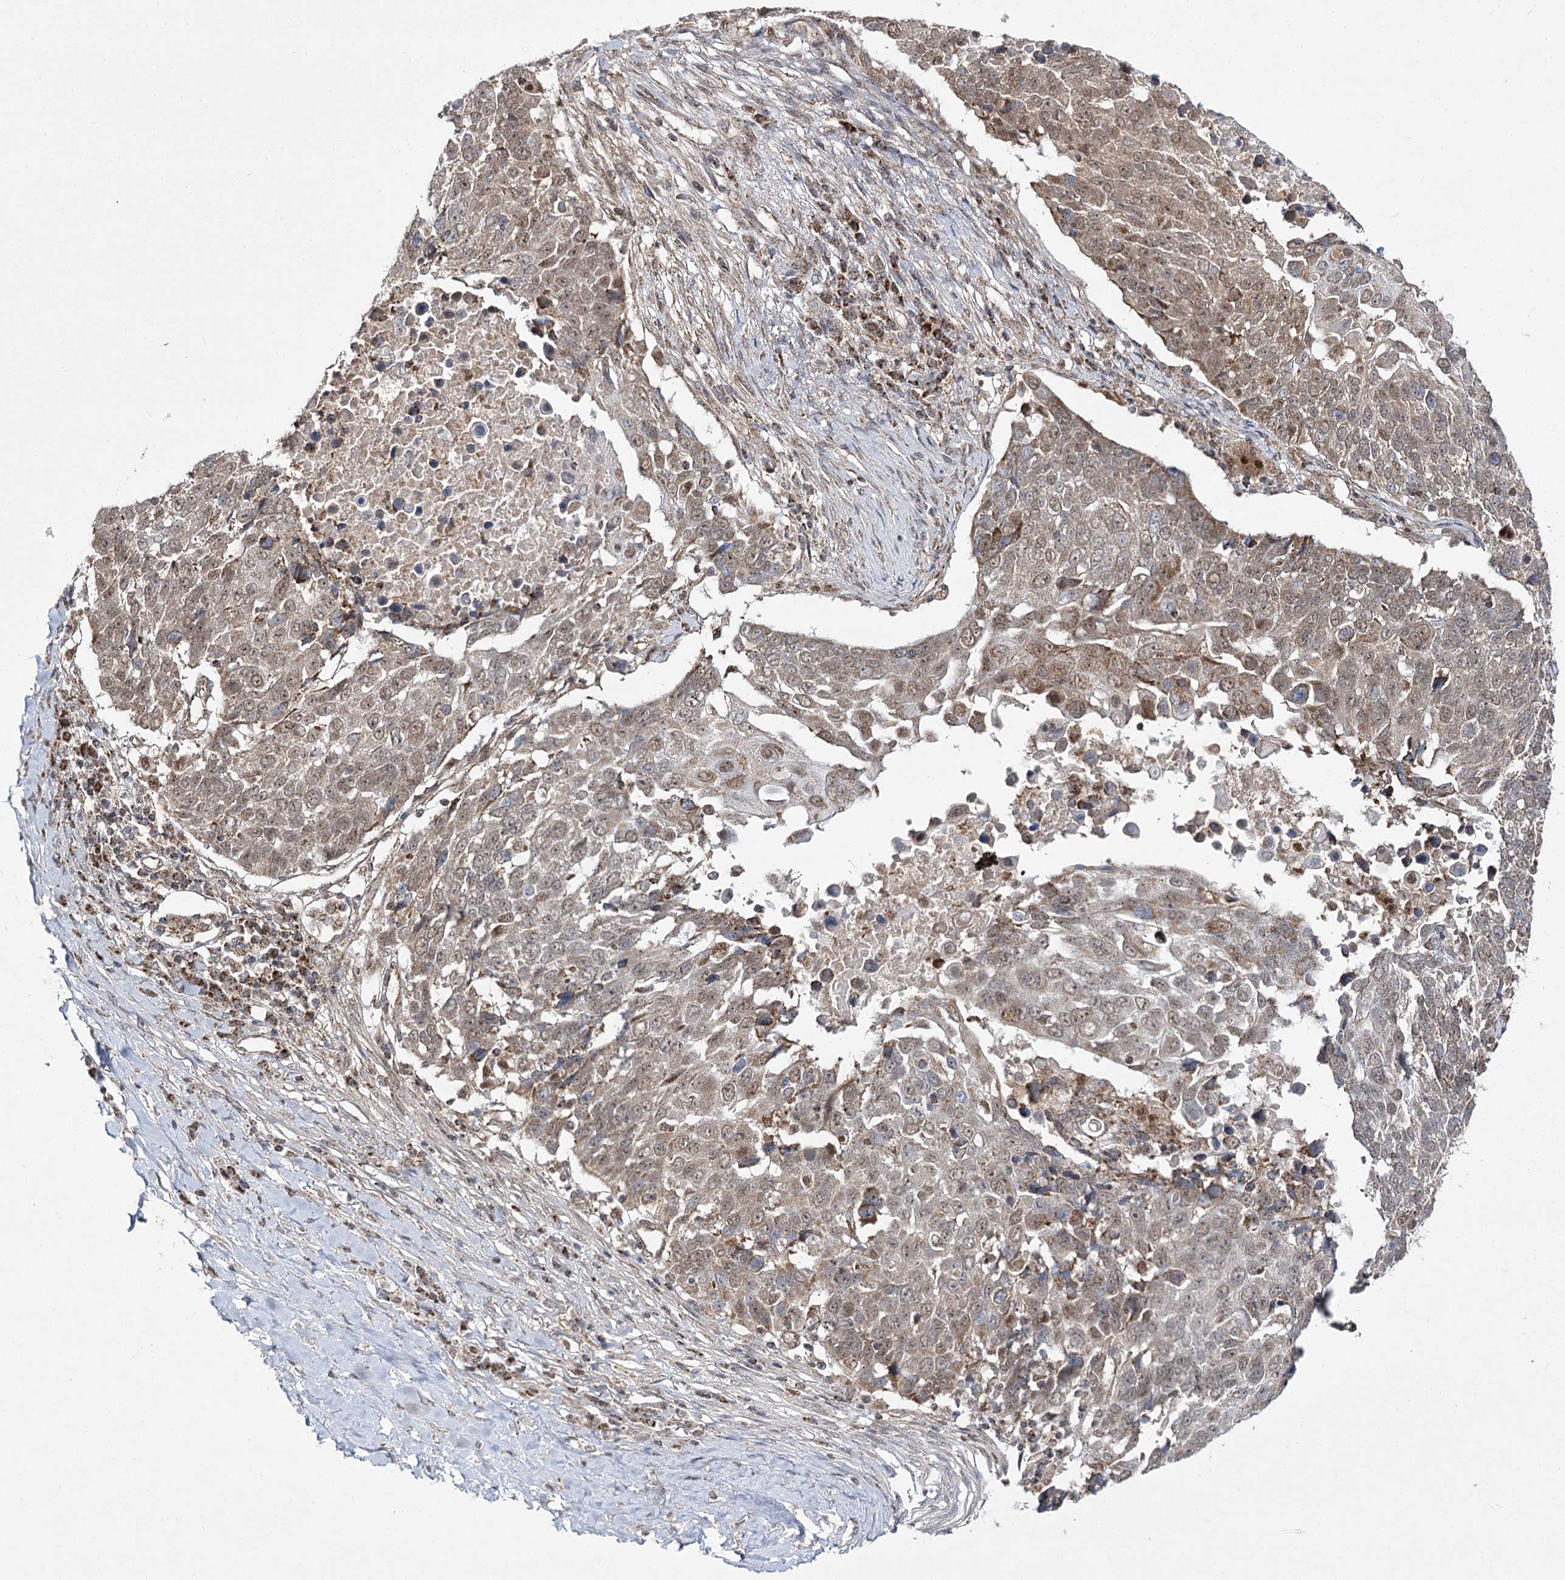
{"staining": {"intensity": "moderate", "quantity": ">75%", "location": "cytoplasmic/membranous,nuclear"}, "tissue": "lung cancer", "cell_type": "Tumor cells", "image_type": "cancer", "snomed": [{"axis": "morphology", "description": "Squamous cell carcinoma, NOS"}, {"axis": "topography", "description": "Lung"}], "caption": "Protein staining exhibits moderate cytoplasmic/membranous and nuclear staining in approximately >75% of tumor cells in lung squamous cell carcinoma.", "gene": "SLC4A1AP", "patient": {"sex": "male", "age": 66}}